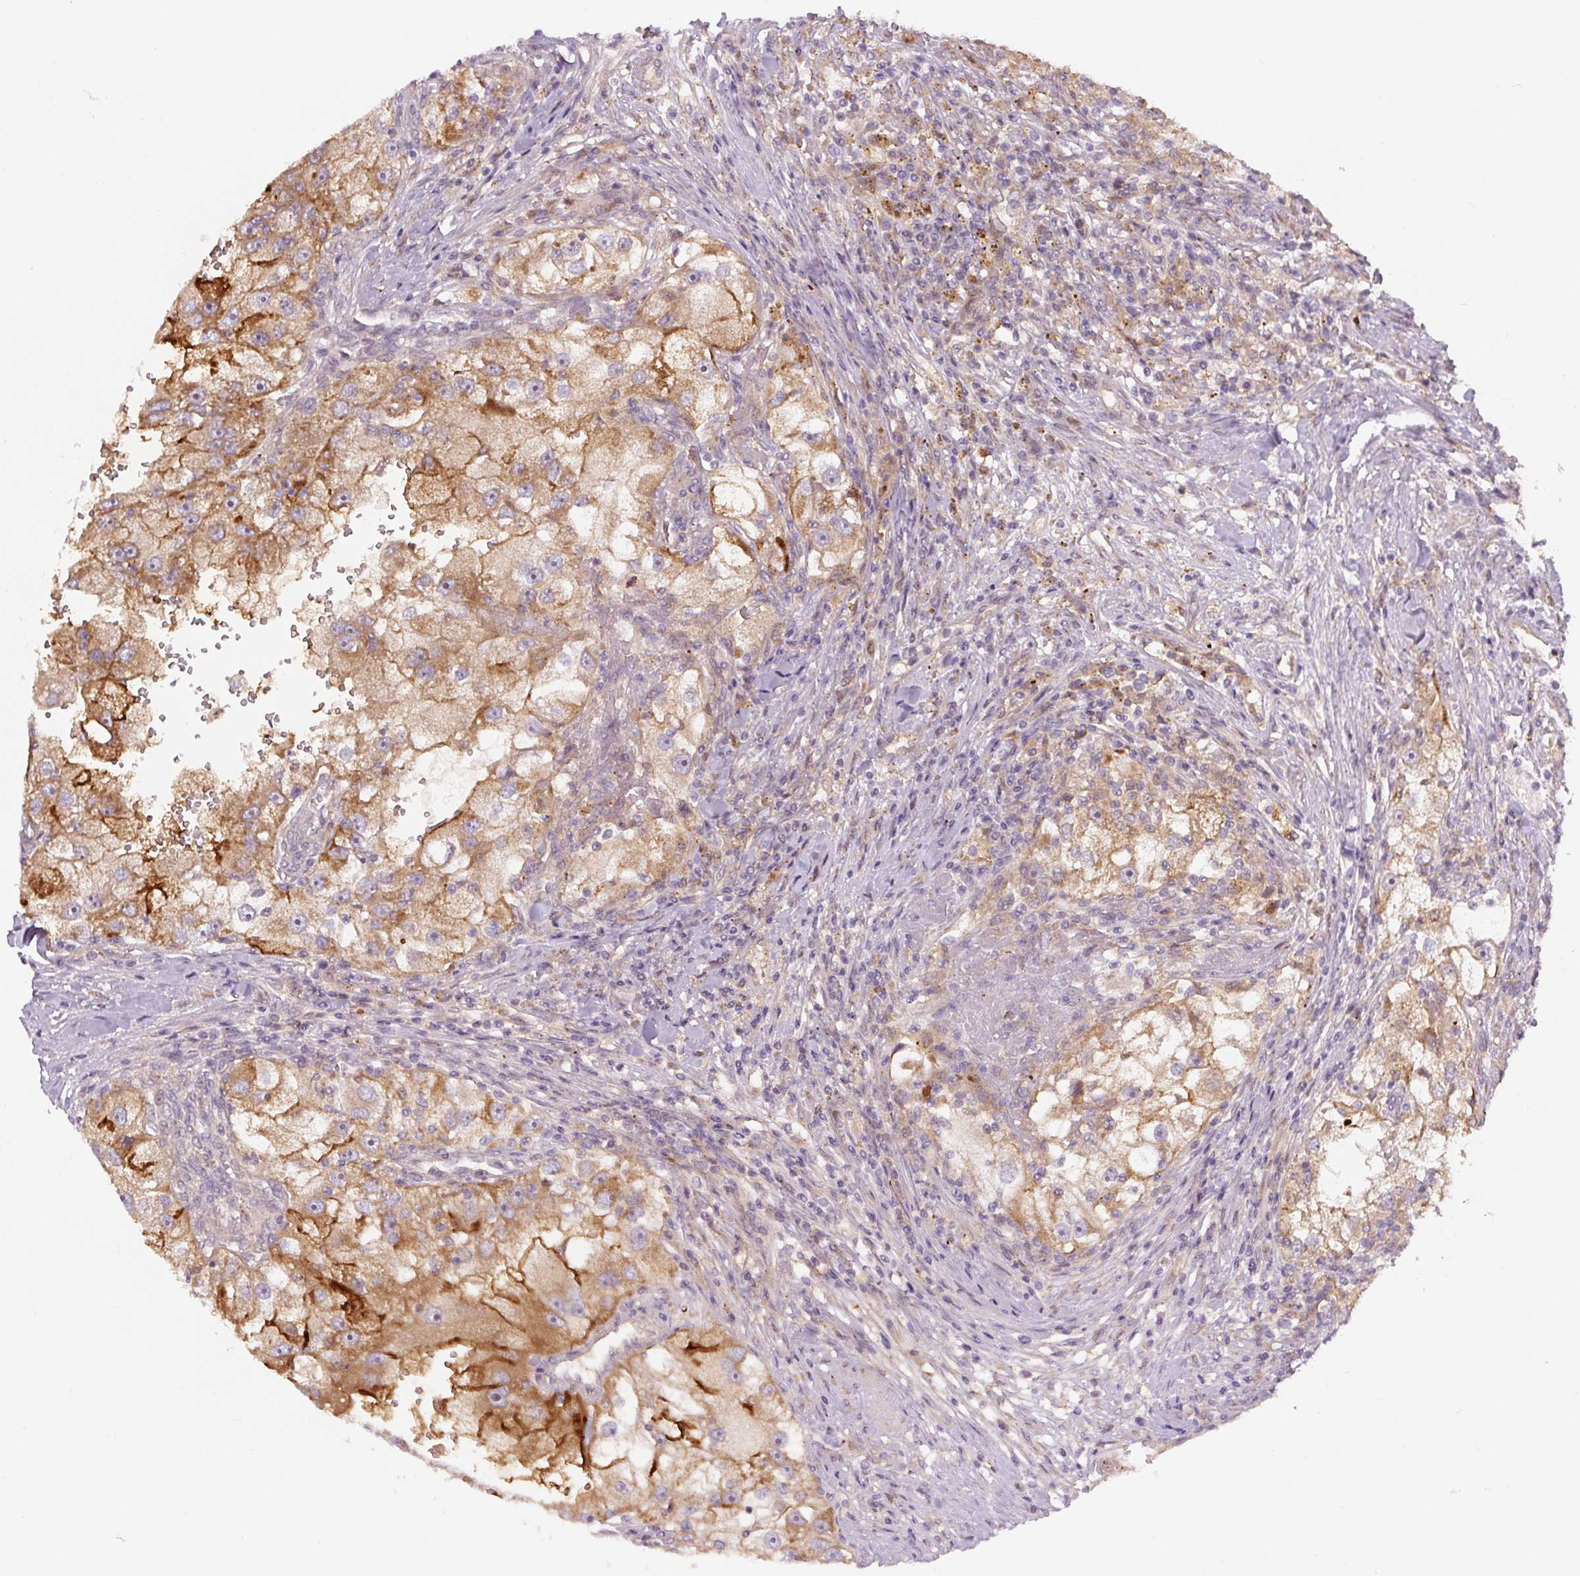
{"staining": {"intensity": "moderate", "quantity": ">75%", "location": "cytoplasmic/membranous"}, "tissue": "renal cancer", "cell_type": "Tumor cells", "image_type": "cancer", "snomed": [{"axis": "morphology", "description": "Adenocarcinoma, NOS"}, {"axis": "topography", "description": "Kidney"}], "caption": "Renal cancer stained with IHC displays moderate cytoplasmic/membranous staining in about >75% of tumor cells. The protein of interest is stained brown, and the nuclei are stained in blue (DAB IHC with brightfield microscopy, high magnification).", "gene": "ZSWIM7", "patient": {"sex": "male", "age": 63}}